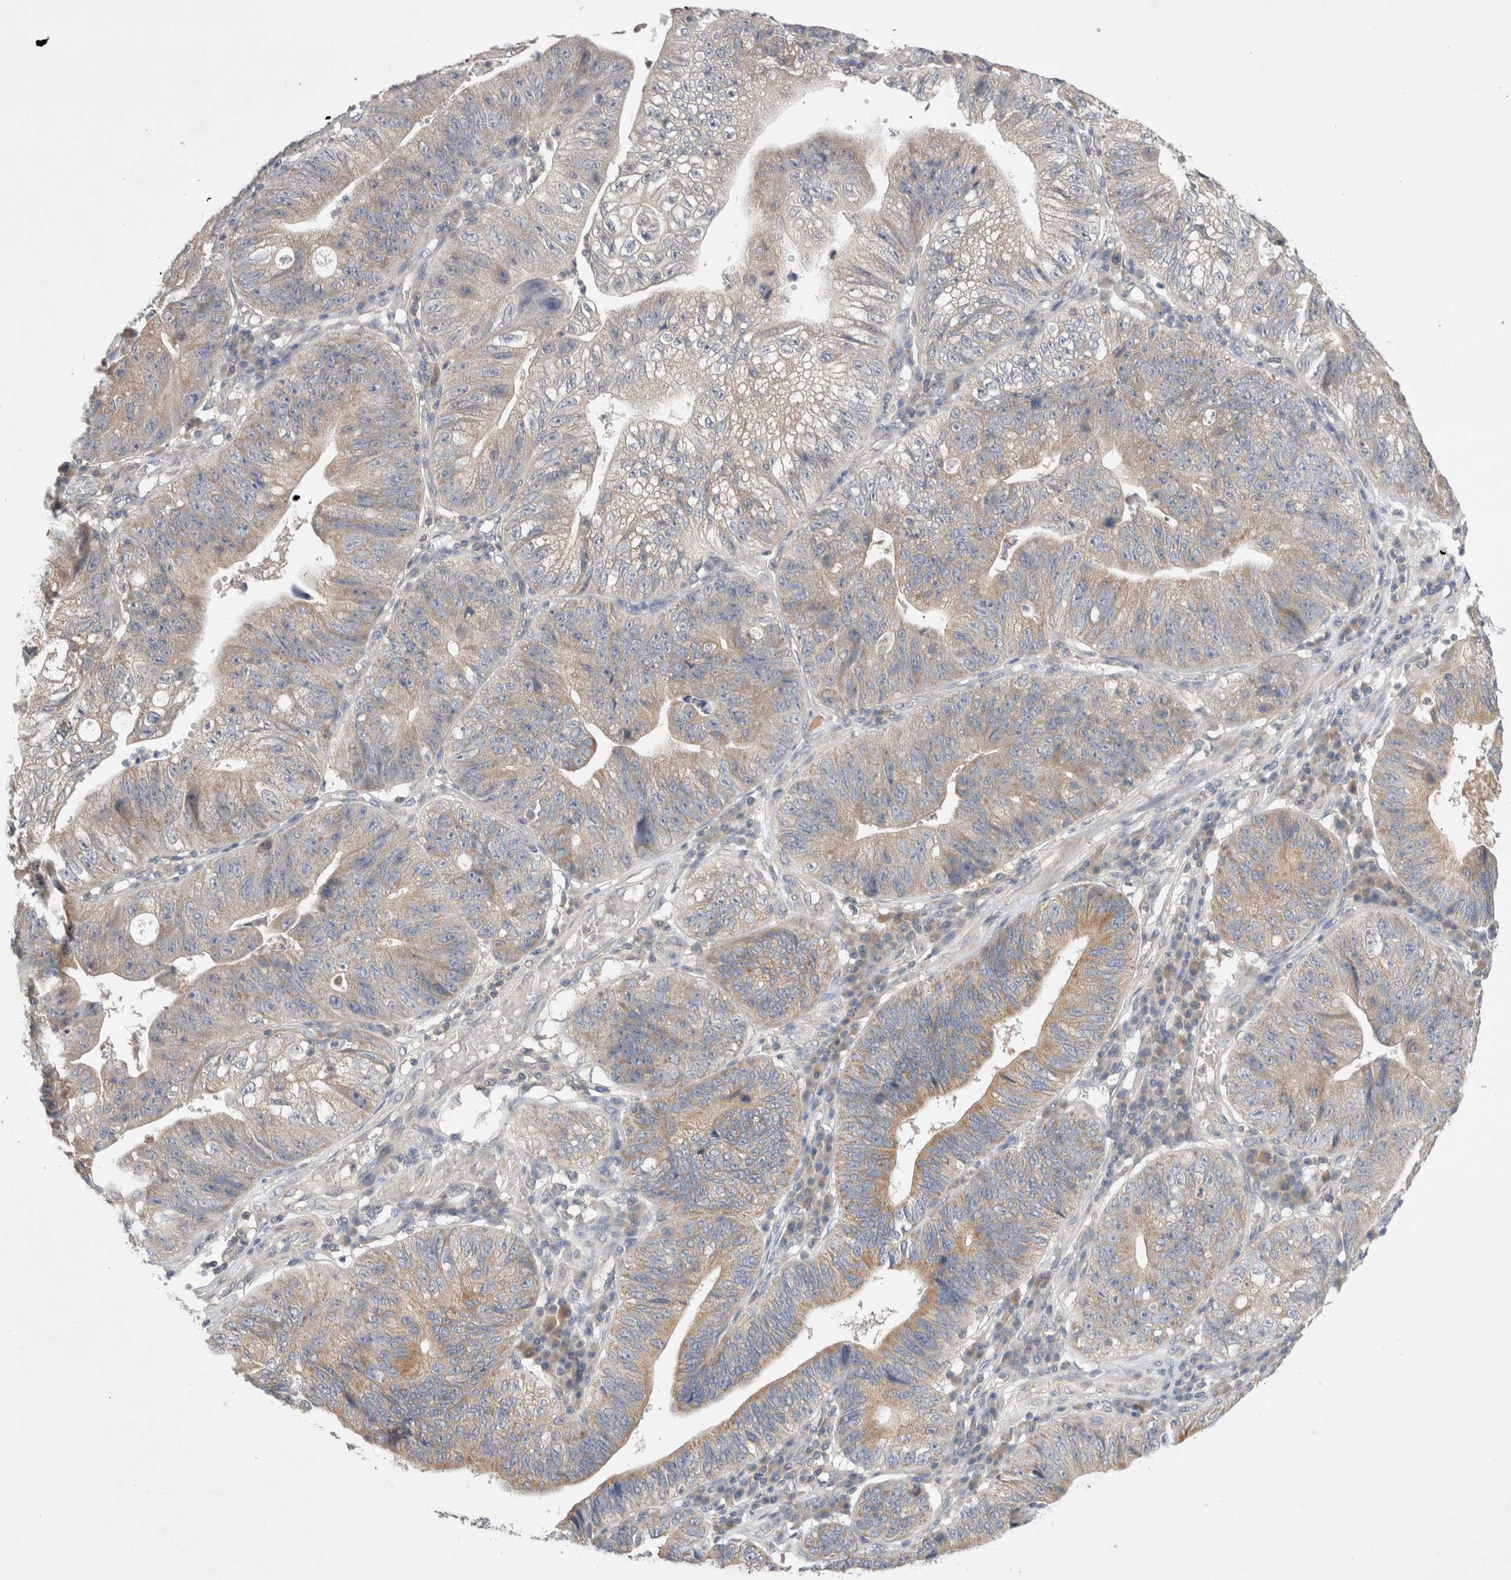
{"staining": {"intensity": "weak", "quantity": "25%-75%", "location": "cytoplasmic/membranous"}, "tissue": "stomach cancer", "cell_type": "Tumor cells", "image_type": "cancer", "snomed": [{"axis": "morphology", "description": "Adenocarcinoma, NOS"}, {"axis": "topography", "description": "Stomach"}], "caption": "Stomach cancer stained with a protein marker reveals weak staining in tumor cells.", "gene": "IFT74", "patient": {"sex": "male", "age": 59}}